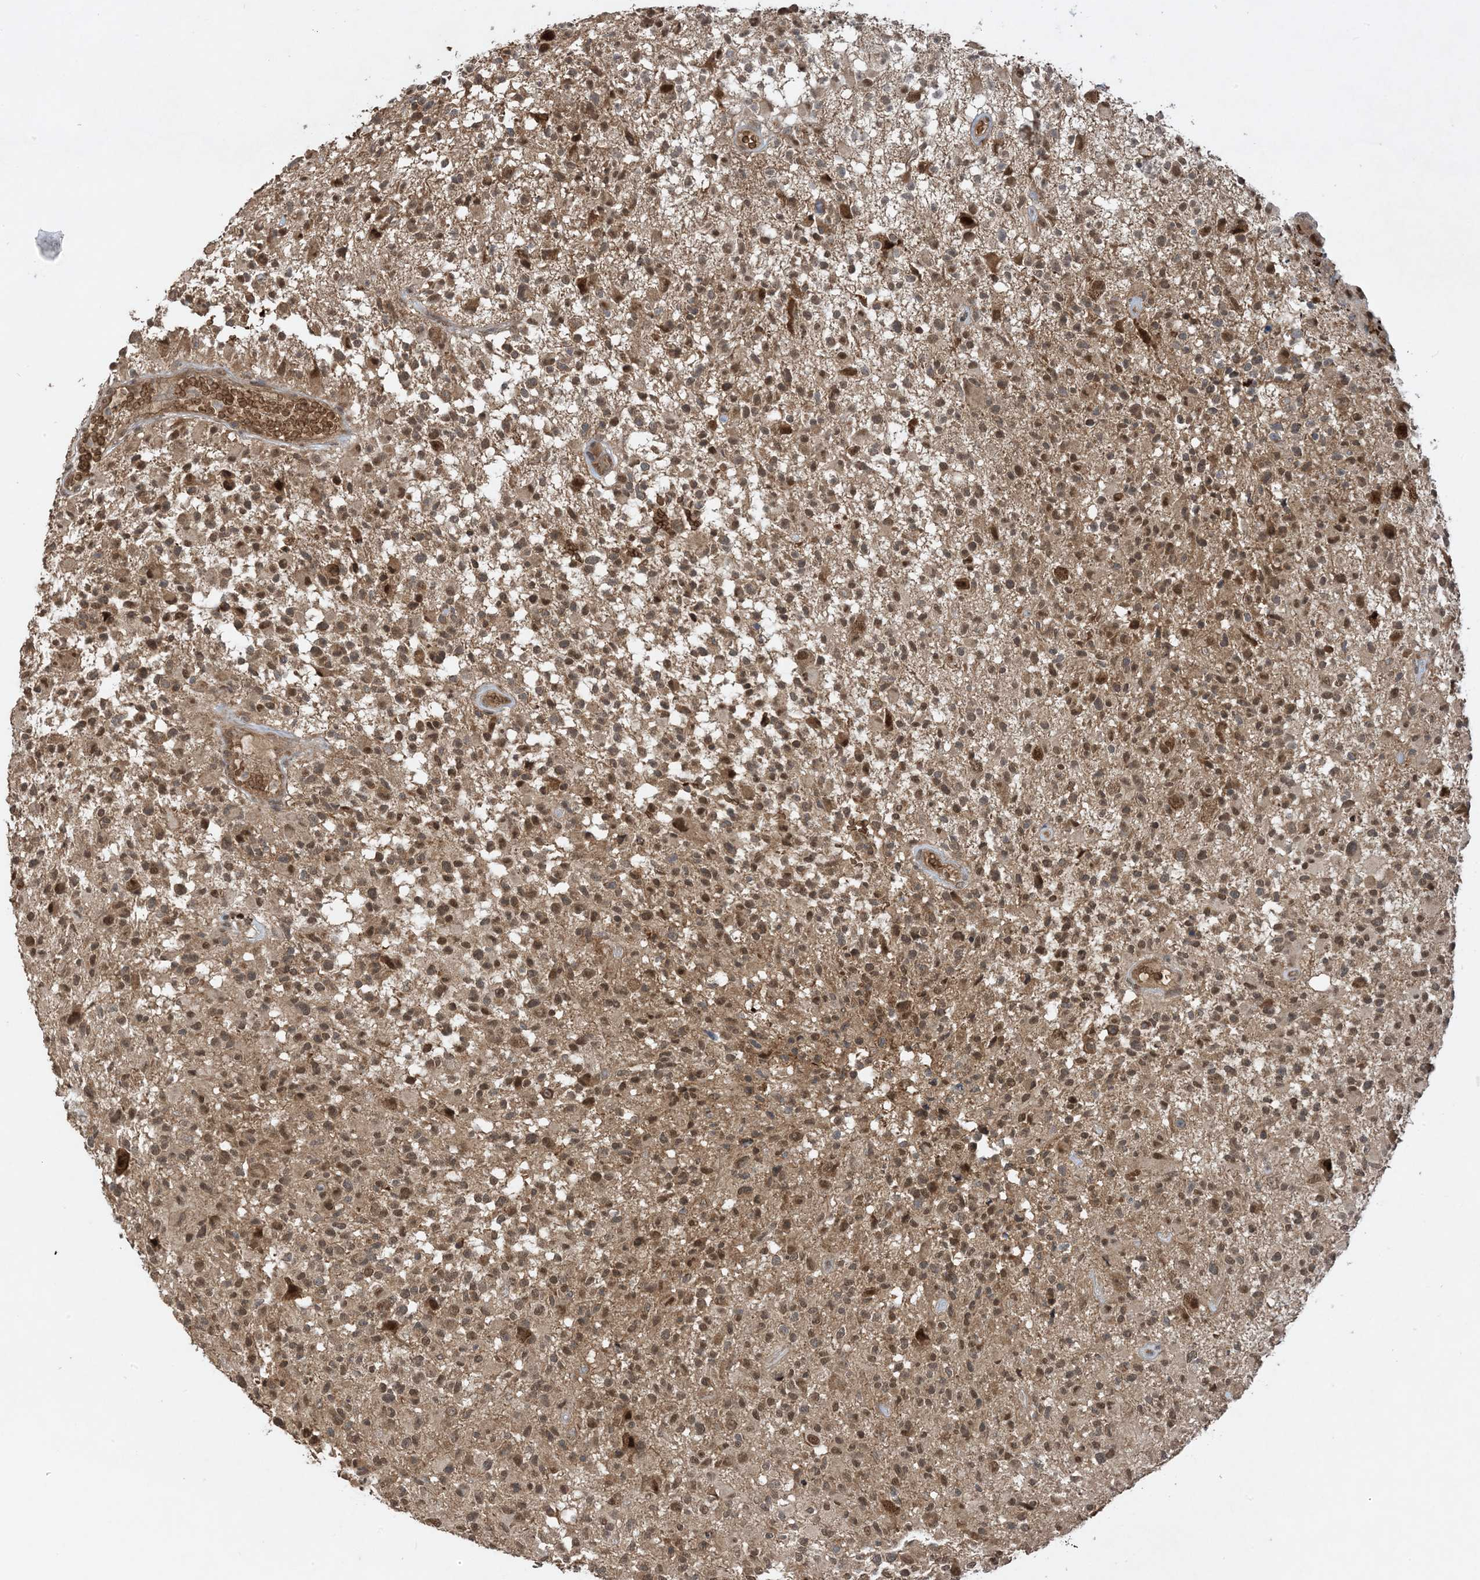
{"staining": {"intensity": "moderate", "quantity": ">75%", "location": "cytoplasmic/membranous,nuclear"}, "tissue": "glioma", "cell_type": "Tumor cells", "image_type": "cancer", "snomed": [{"axis": "morphology", "description": "Glioma, malignant, High grade"}, {"axis": "morphology", "description": "Glioblastoma, NOS"}, {"axis": "topography", "description": "Brain"}], "caption": "This image shows immunohistochemistry staining of human glioma, with medium moderate cytoplasmic/membranous and nuclear staining in about >75% of tumor cells.", "gene": "PUSL1", "patient": {"sex": "male", "age": 60}}